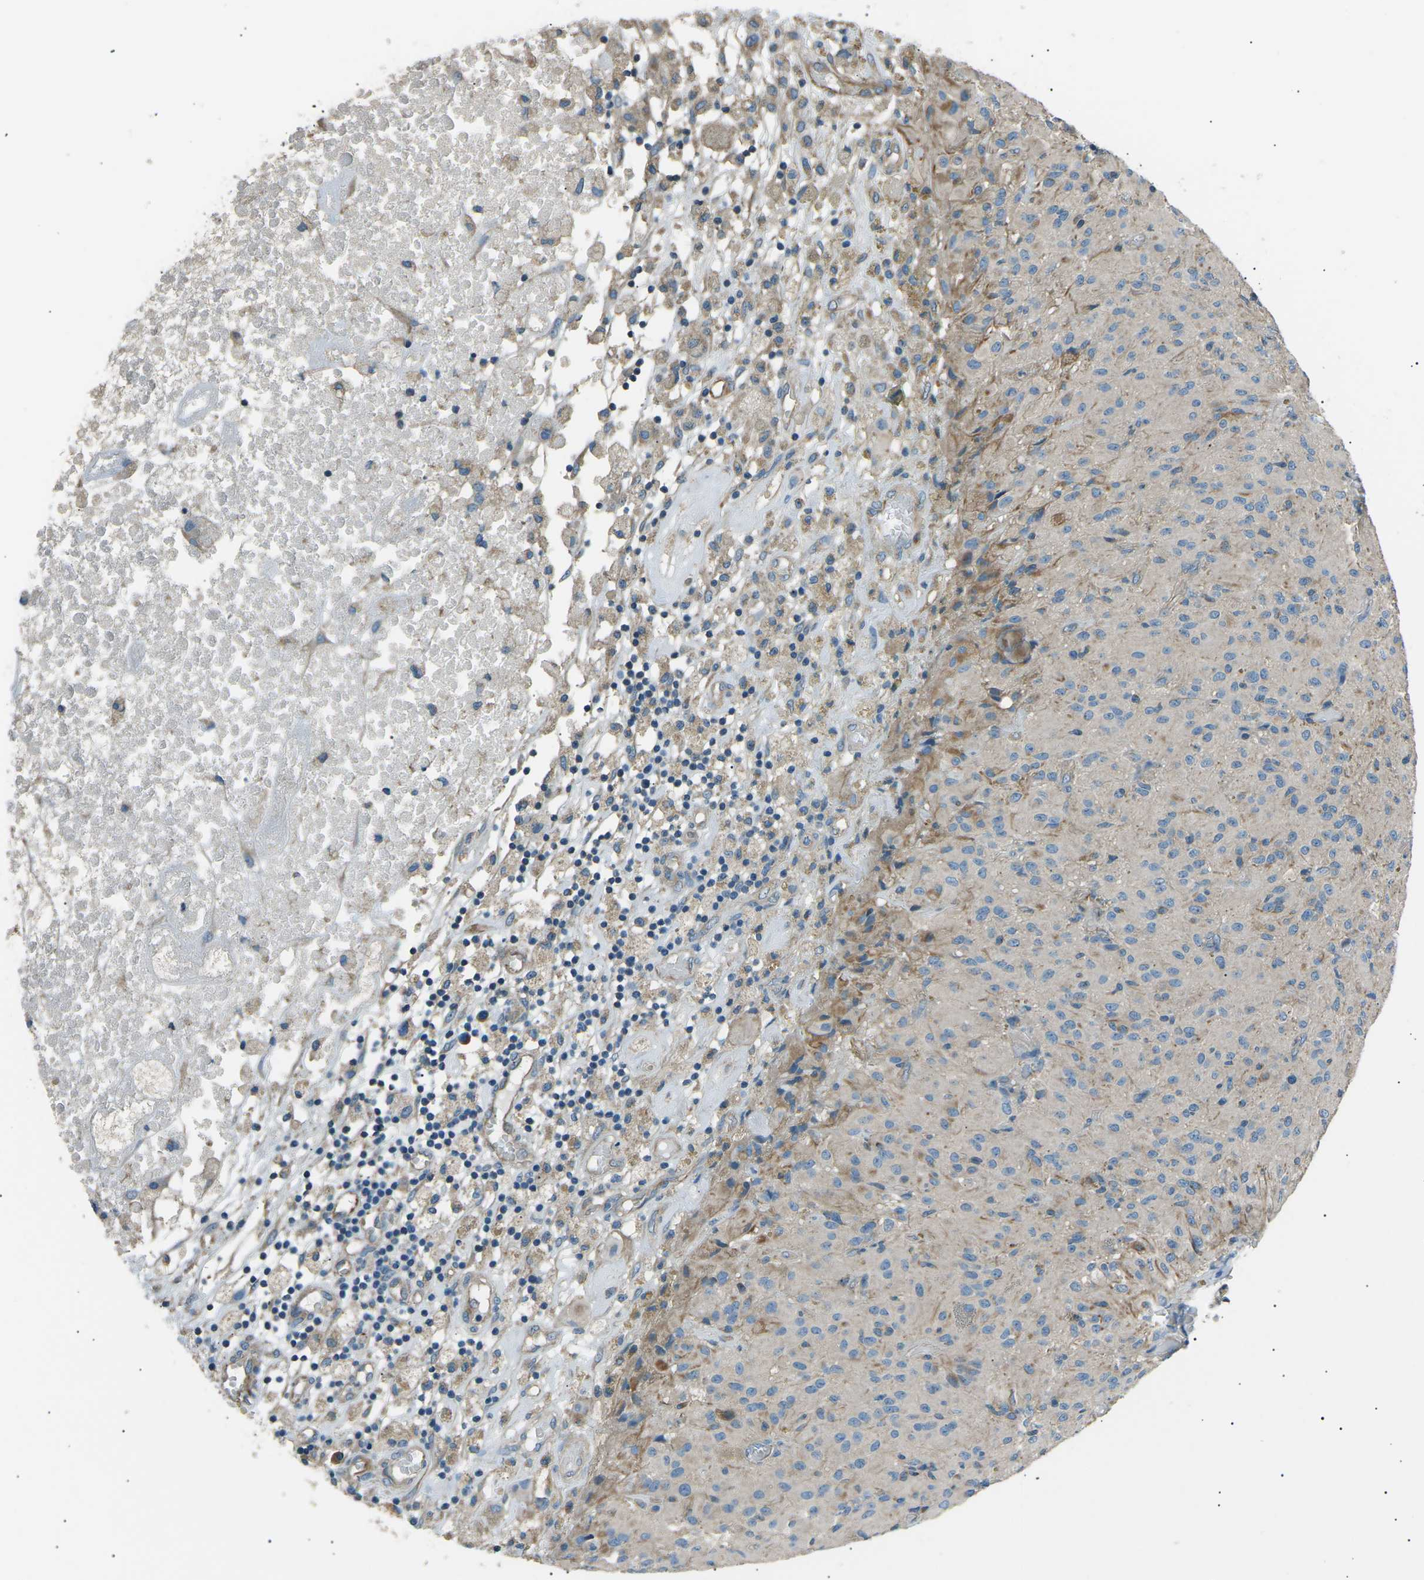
{"staining": {"intensity": "weak", "quantity": "<25%", "location": "cytoplasmic/membranous"}, "tissue": "glioma", "cell_type": "Tumor cells", "image_type": "cancer", "snomed": [{"axis": "morphology", "description": "Glioma, malignant, High grade"}, {"axis": "topography", "description": "Brain"}], "caption": "DAB immunohistochemical staining of glioma demonstrates no significant staining in tumor cells. (Brightfield microscopy of DAB (3,3'-diaminobenzidine) immunohistochemistry at high magnification).", "gene": "SLK", "patient": {"sex": "female", "age": 59}}